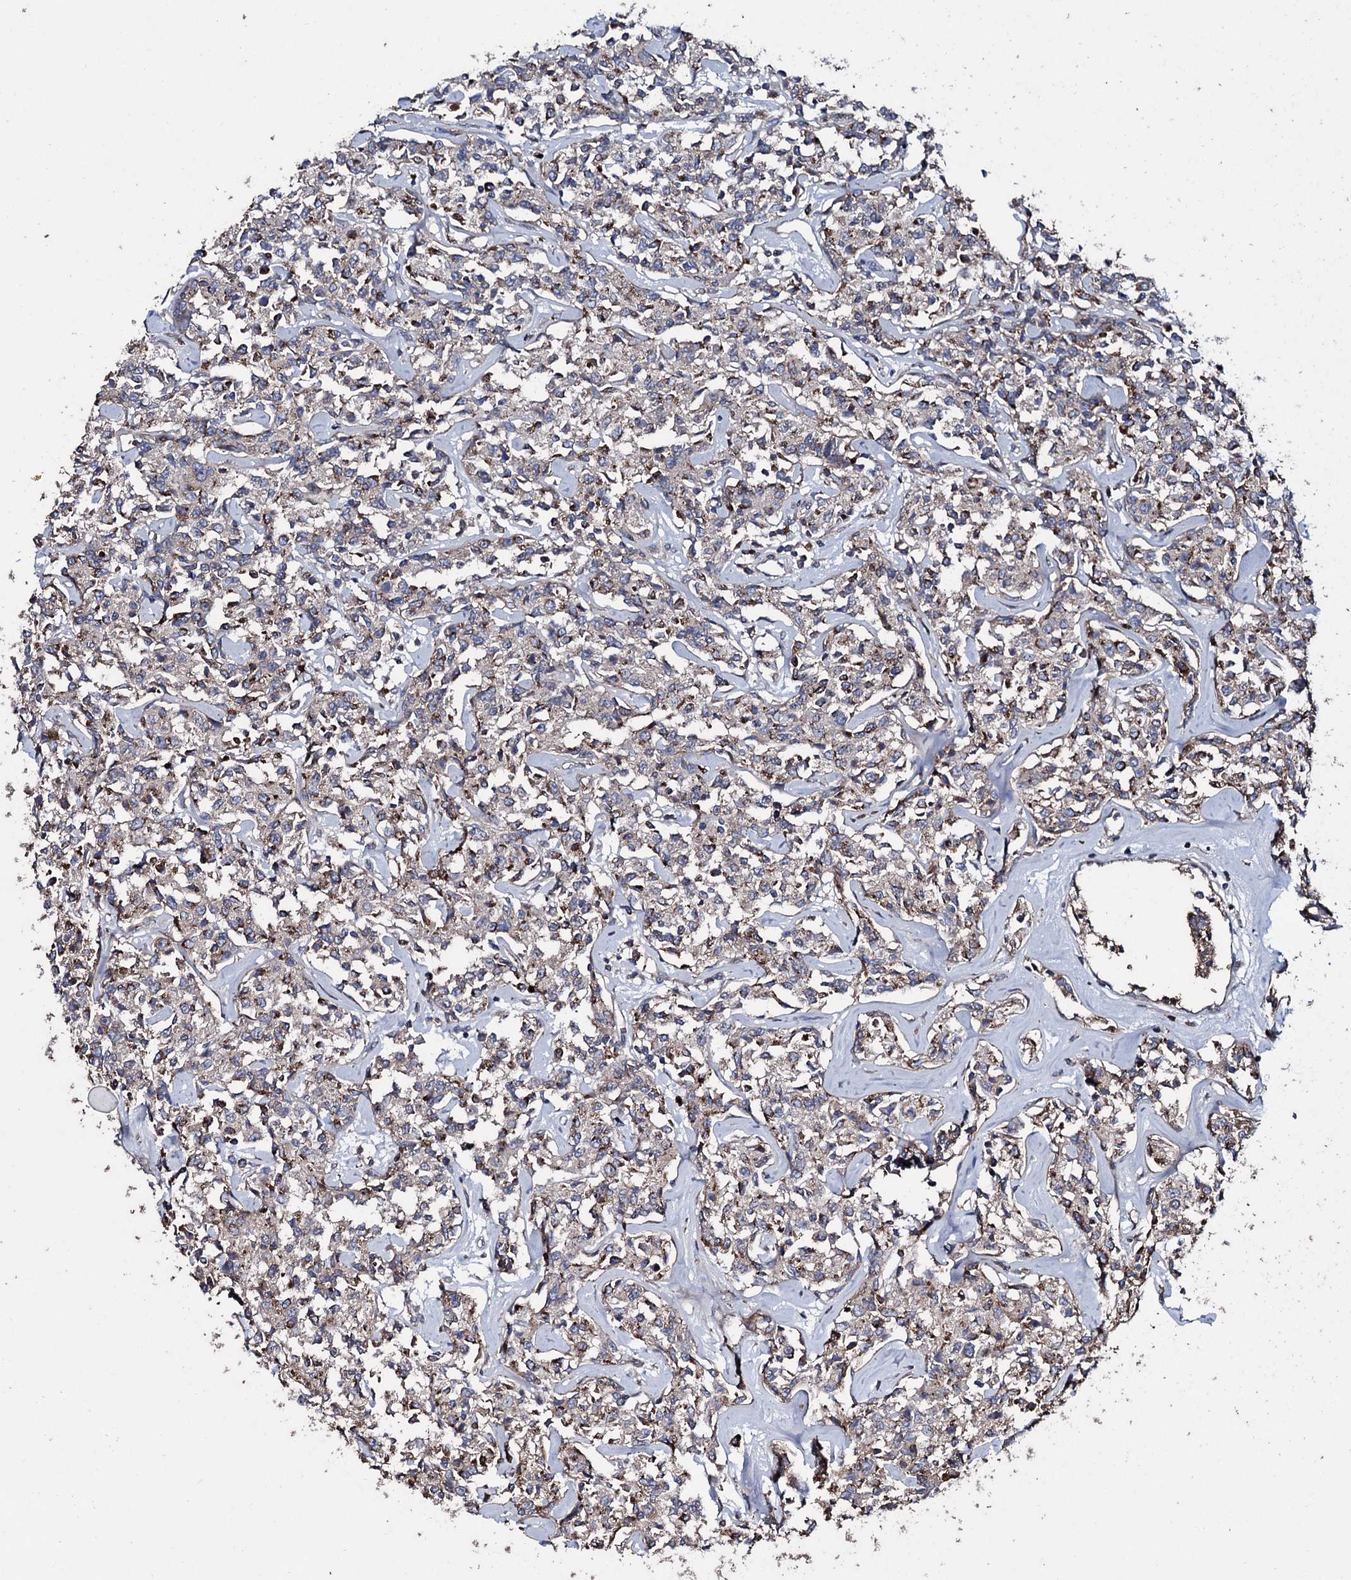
{"staining": {"intensity": "negative", "quantity": "none", "location": "none"}, "tissue": "lymphoma", "cell_type": "Tumor cells", "image_type": "cancer", "snomed": [{"axis": "morphology", "description": "Malignant lymphoma, non-Hodgkin's type, Low grade"}, {"axis": "topography", "description": "Small intestine"}], "caption": "Tumor cells show no significant staining in lymphoma.", "gene": "ZSWIM8", "patient": {"sex": "female", "age": 59}}